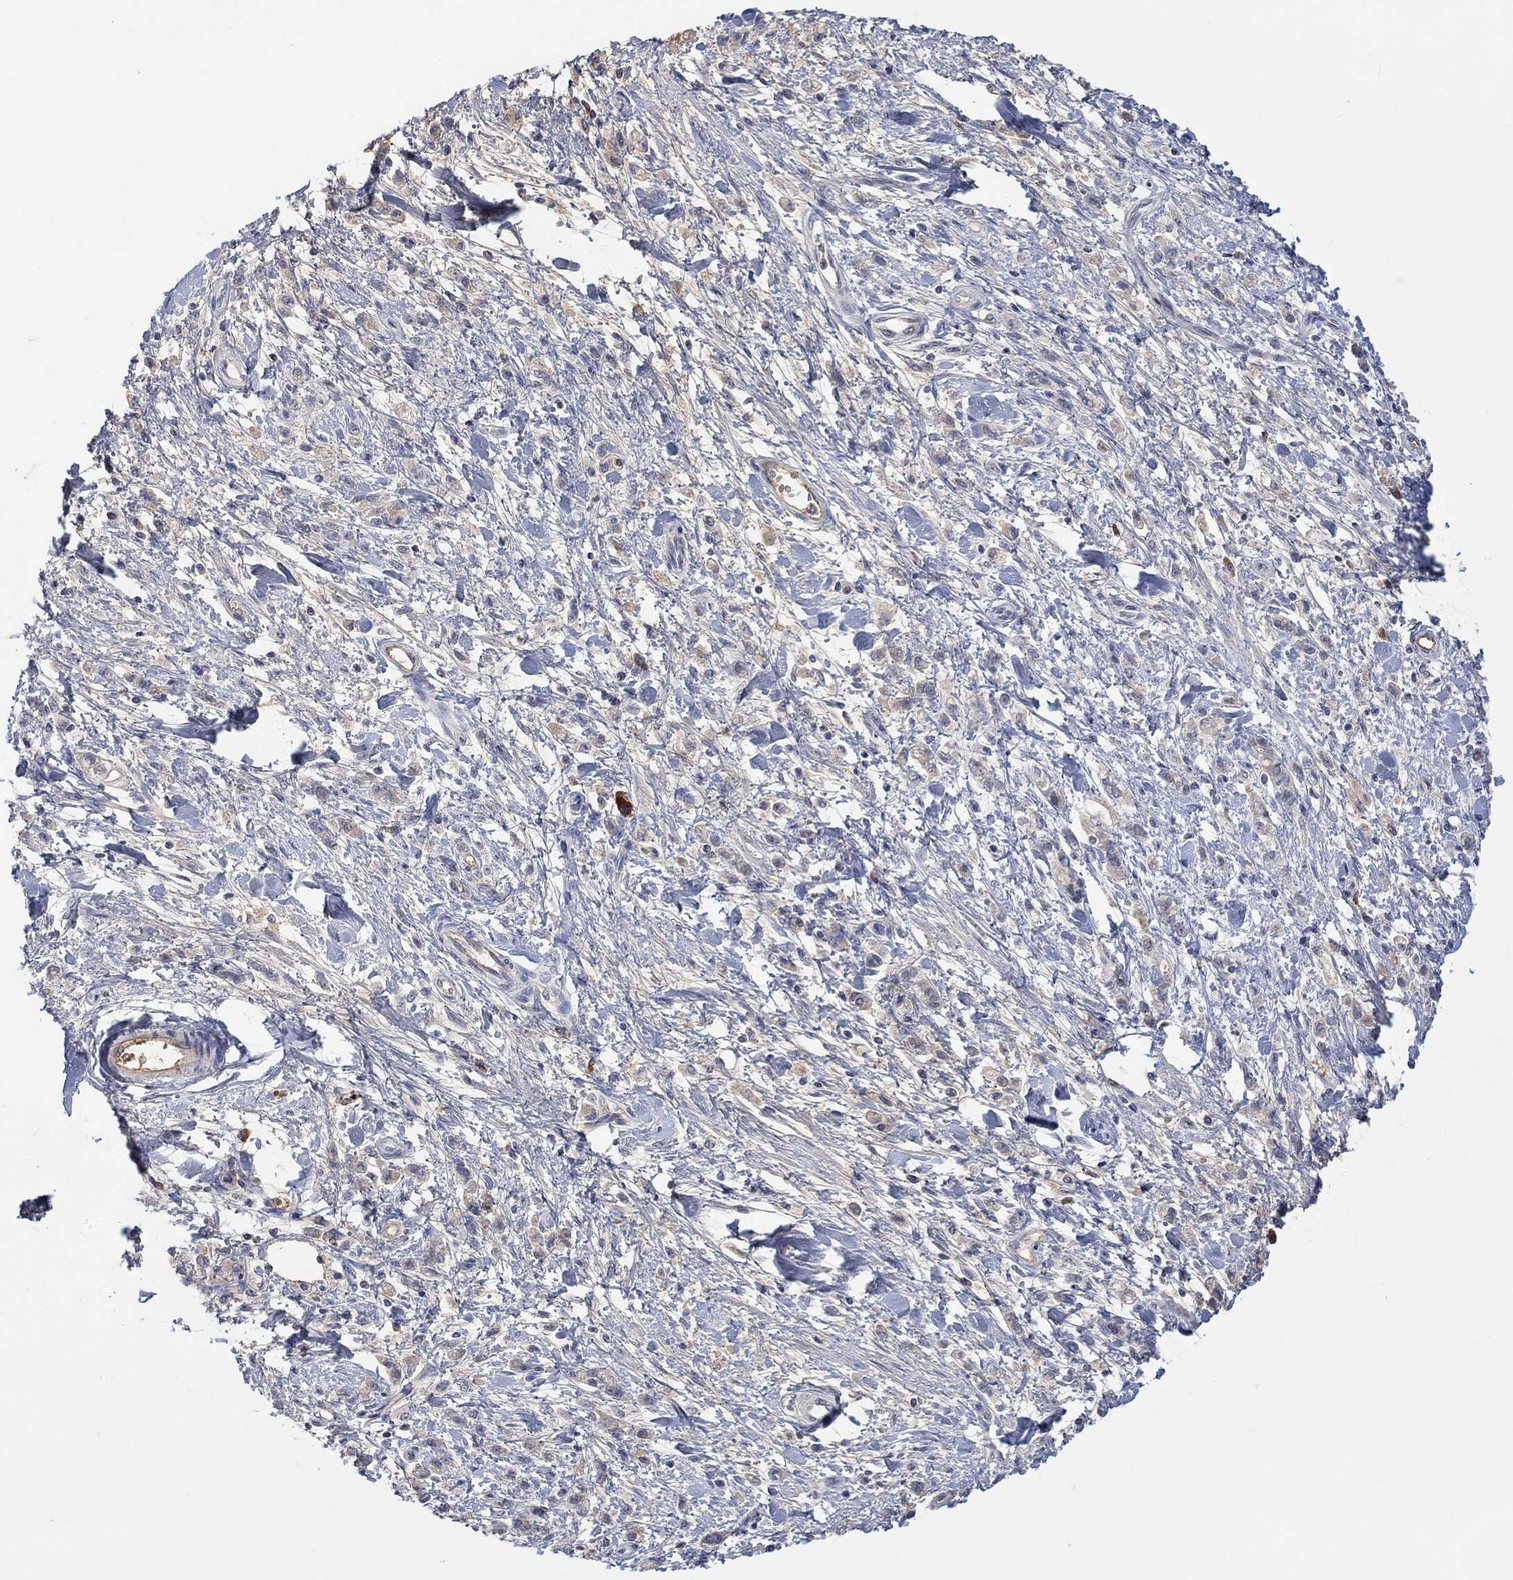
{"staining": {"intensity": "weak", "quantity": "<25%", "location": "cytoplasmic/membranous"}, "tissue": "stomach cancer", "cell_type": "Tumor cells", "image_type": "cancer", "snomed": [{"axis": "morphology", "description": "Adenocarcinoma, NOS"}, {"axis": "topography", "description": "Stomach"}], "caption": "DAB (3,3'-diaminobenzidine) immunohistochemical staining of stomach adenocarcinoma displays no significant expression in tumor cells.", "gene": "MSTN", "patient": {"sex": "male", "age": 77}}